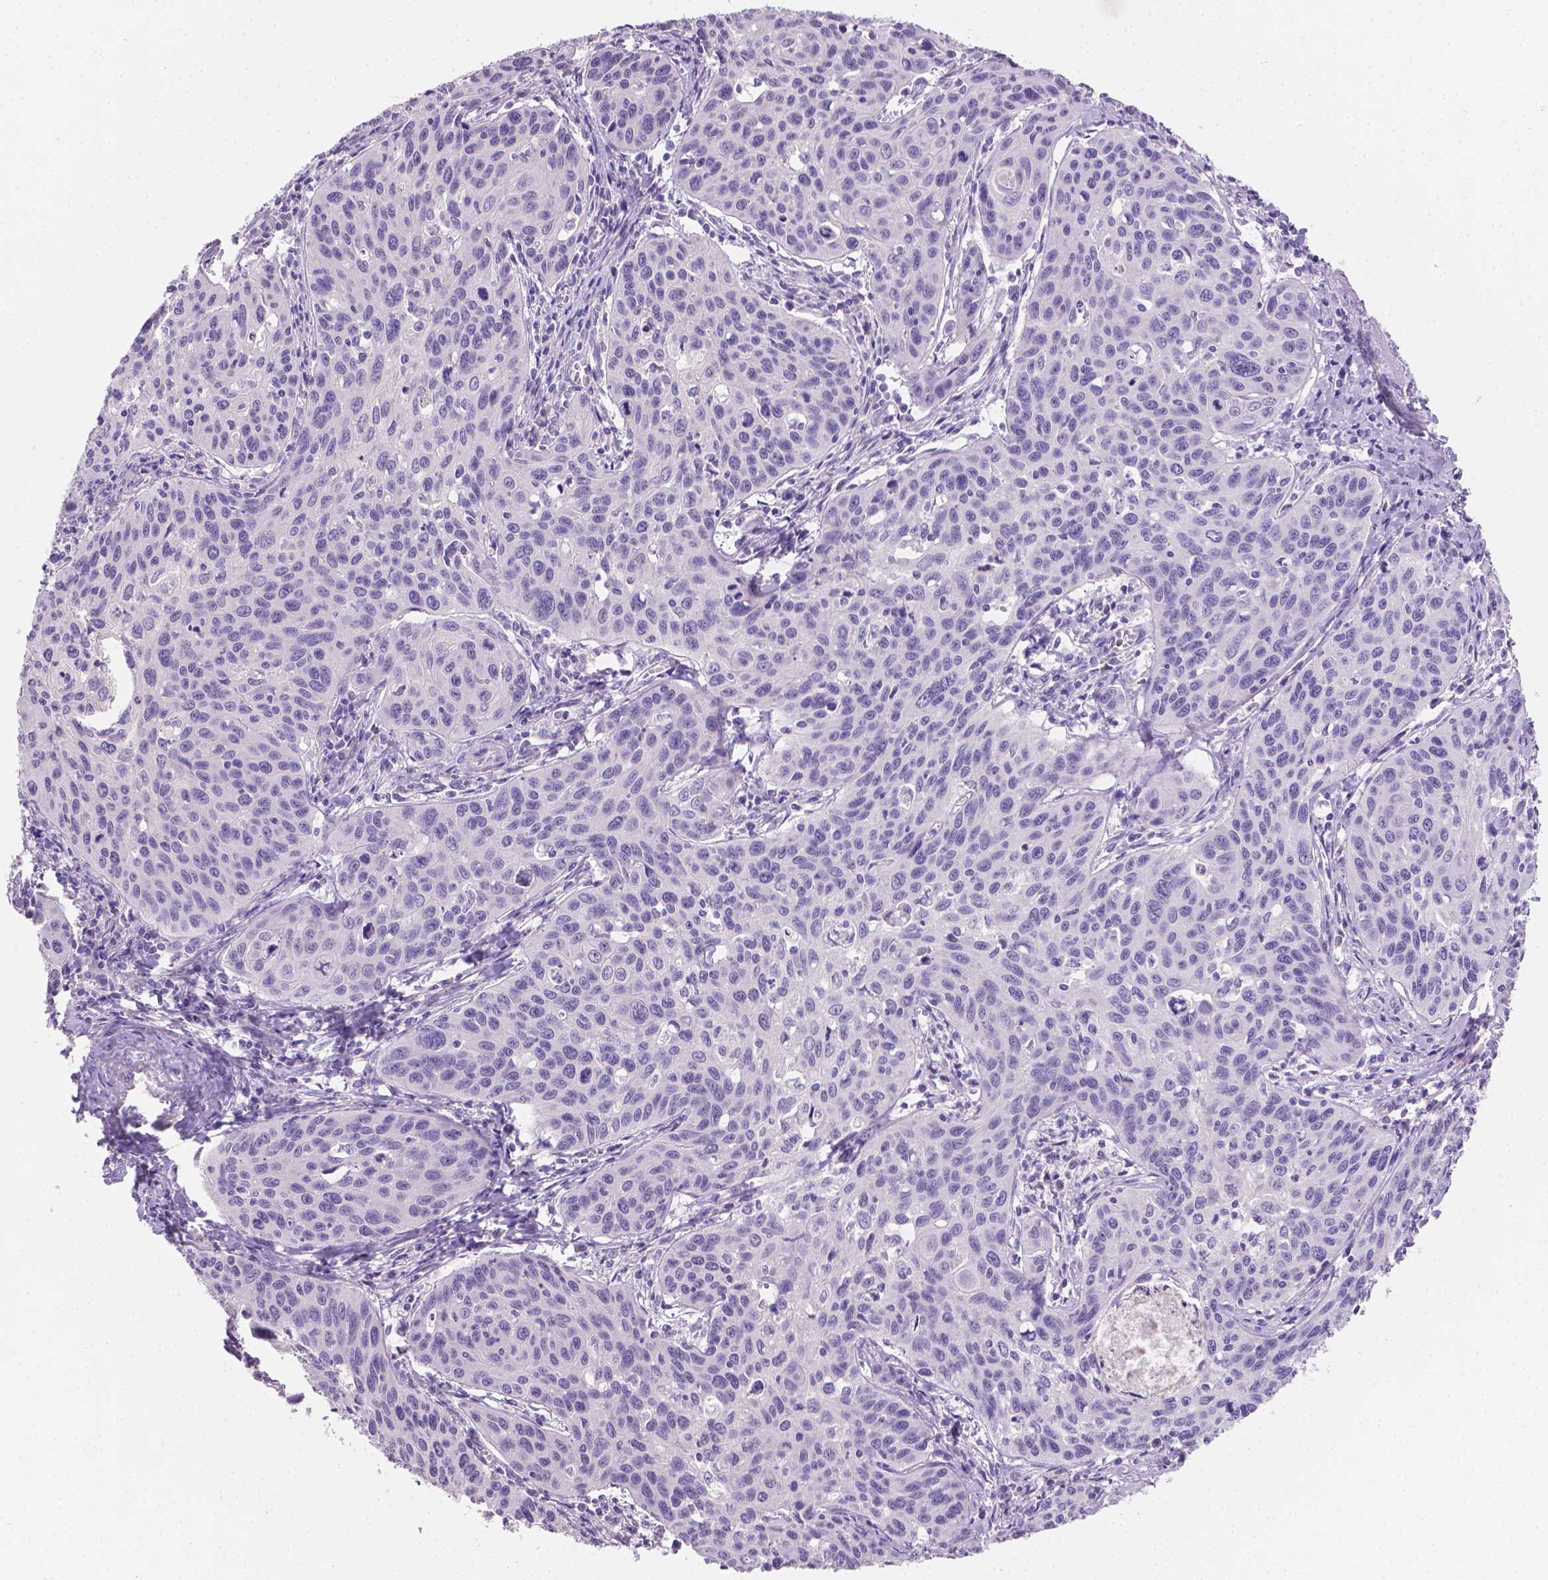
{"staining": {"intensity": "negative", "quantity": "none", "location": "none"}, "tissue": "cervical cancer", "cell_type": "Tumor cells", "image_type": "cancer", "snomed": [{"axis": "morphology", "description": "Squamous cell carcinoma, NOS"}, {"axis": "topography", "description": "Cervix"}], "caption": "DAB immunohistochemical staining of human cervical squamous cell carcinoma demonstrates no significant positivity in tumor cells. Brightfield microscopy of IHC stained with DAB (3,3'-diaminobenzidine) (brown) and hematoxylin (blue), captured at high magnification.", "gene": "TNNI2", "patient": {"sex": "female", "age": 31}}